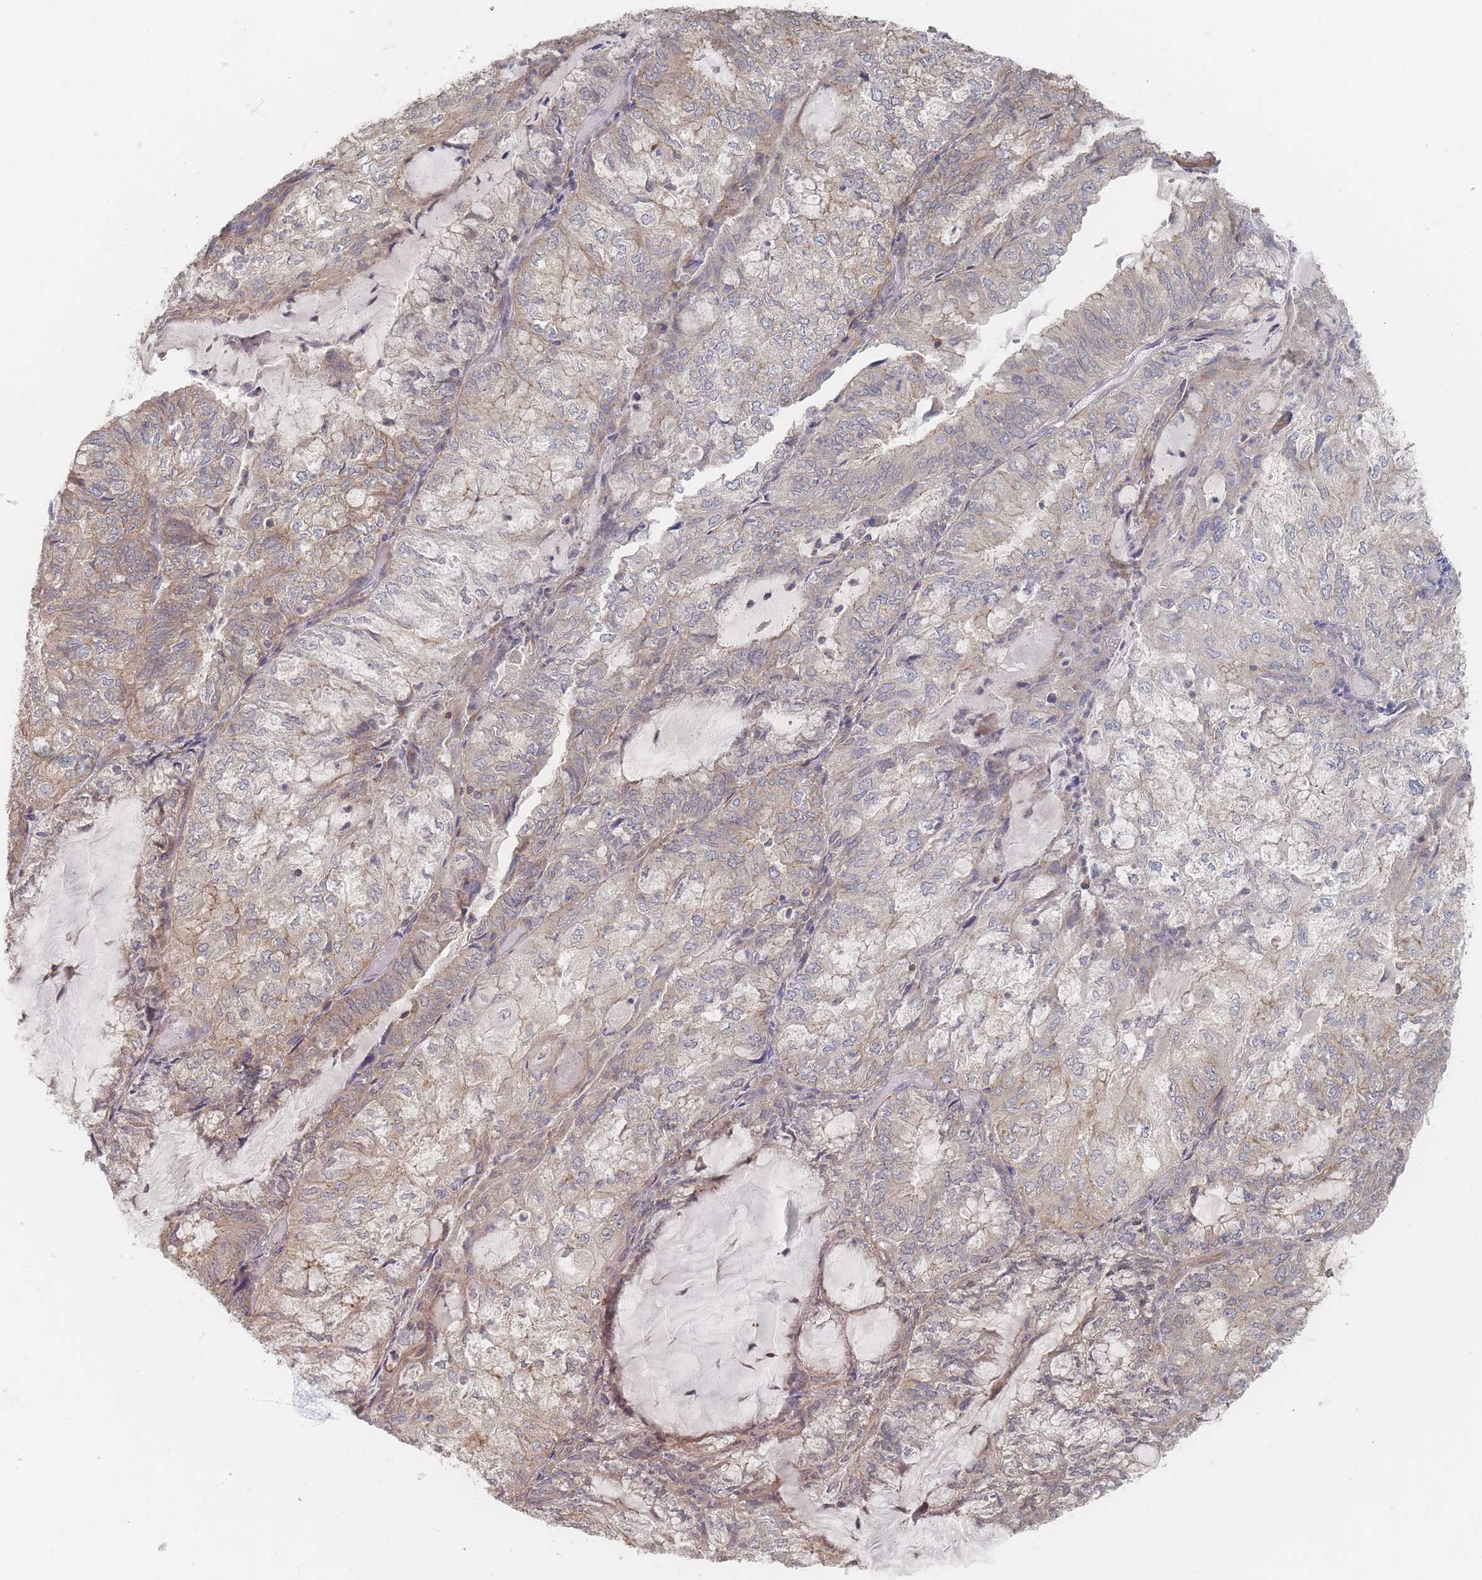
{"staining": {"intensity": "moderate", "quantity": "25%-75%", "location": "cytoplasmic/membranous"}, "tissue": "endometrial cancer", "cell_type": "Tumor cells", "image_type": "cancer", "snomed": [{"axis": "morphology", "description": "Adenocarcinoma, NOS"}, {"axis": "topography", "description": "Endometrium"}], "caption": "The micrograph exhibits staining of adenocarcinoma (endometrial), revealing moderate cytoplasmic/membranous protein expression (brown color) within tumor cells. (Brightfield microscopy of DAB IHC at high magnification).", "gene": "GLE1", "patient": {"sex": "female", "age": 81}}